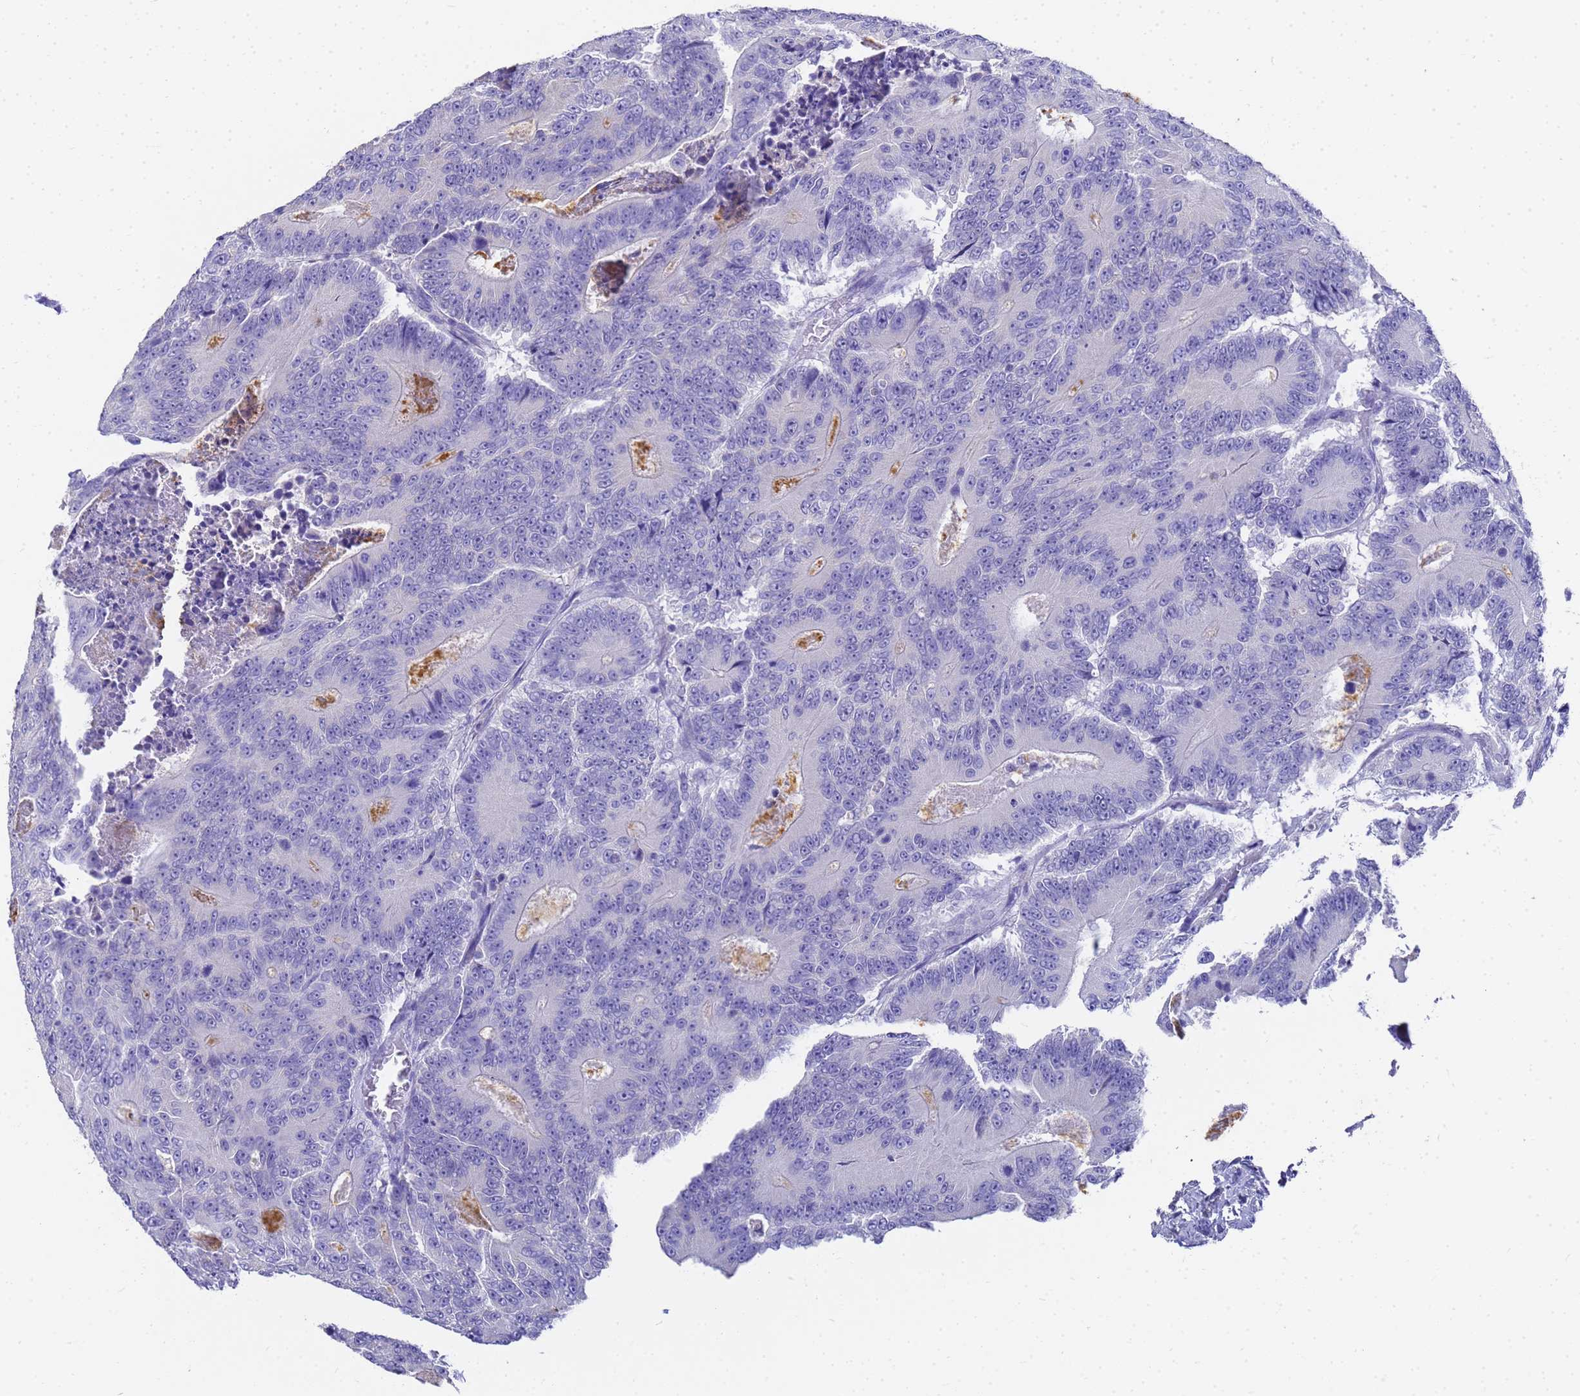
{"staining": {"intensity": "negative", "quantity": "none", "location": "none"}, "tissue": "colorectal cancer", "cell_type": "Tumor cells", "image_type": "cancer", "snomed": [{"axis": "morphology", "description": "Adenocarcinoma, NOS"}, {"axis": "topography", "description": "Colon"}], "caption": "This is a micrograph of immunohistochemistry staining of adenocarcinoma (colorectal), which shows no positivity in tumor cells. (Brightfield microscopy of DAB (3,3'-diaminobenzidine) immunohistochemistry (IHC) at high magnification).", "gene": "MS4A13", "patient": {"sex": "male", "age": 83}}